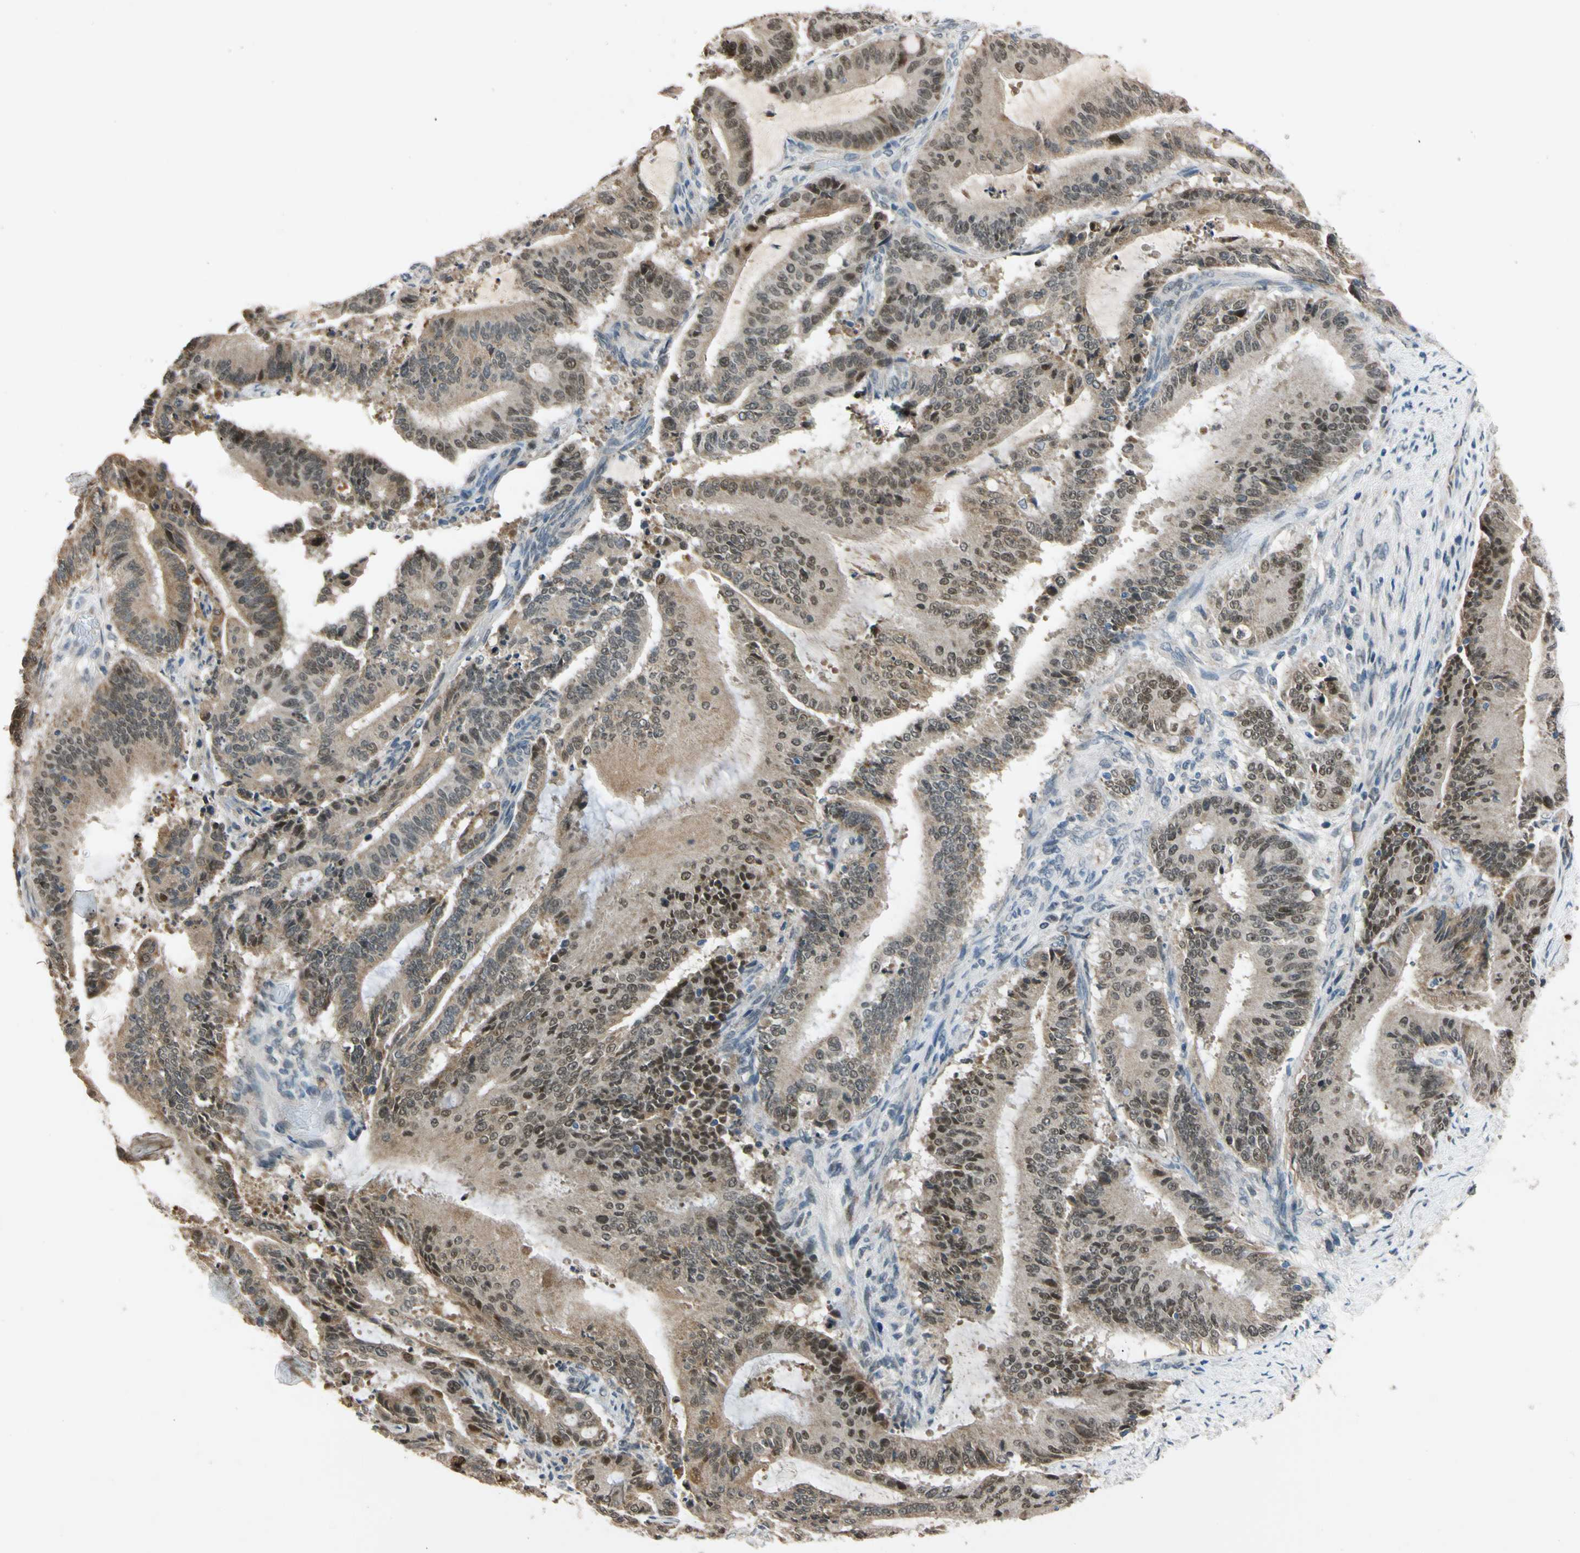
{"staining": {"intensity": "moderate", "quantity": ">75%", "location": "cytoplasmic/membranous,nuclear"}, "tissue": "liver cancer", "cell_type": "Tumor cells", "image_type": "cancer", "snomed": [{"axis": "morphology", "description": "Cholangiocarcinoma"}, {"axis": "topography", "description": "Liver"}], "caption": "Protein analysis of liver cancer (cholangiocarcinoma) tissue demonstrates moderate cytoplasmic/membranous and nuclear staining in approximately >75% of tumor cells. The staining is performed using DAB brown chromogen to label protein expression. The nuclei are counter-stained blue using hematoxylin.", "gene": "RIOX2", "patient": {"sex": "female", "age": 73}}